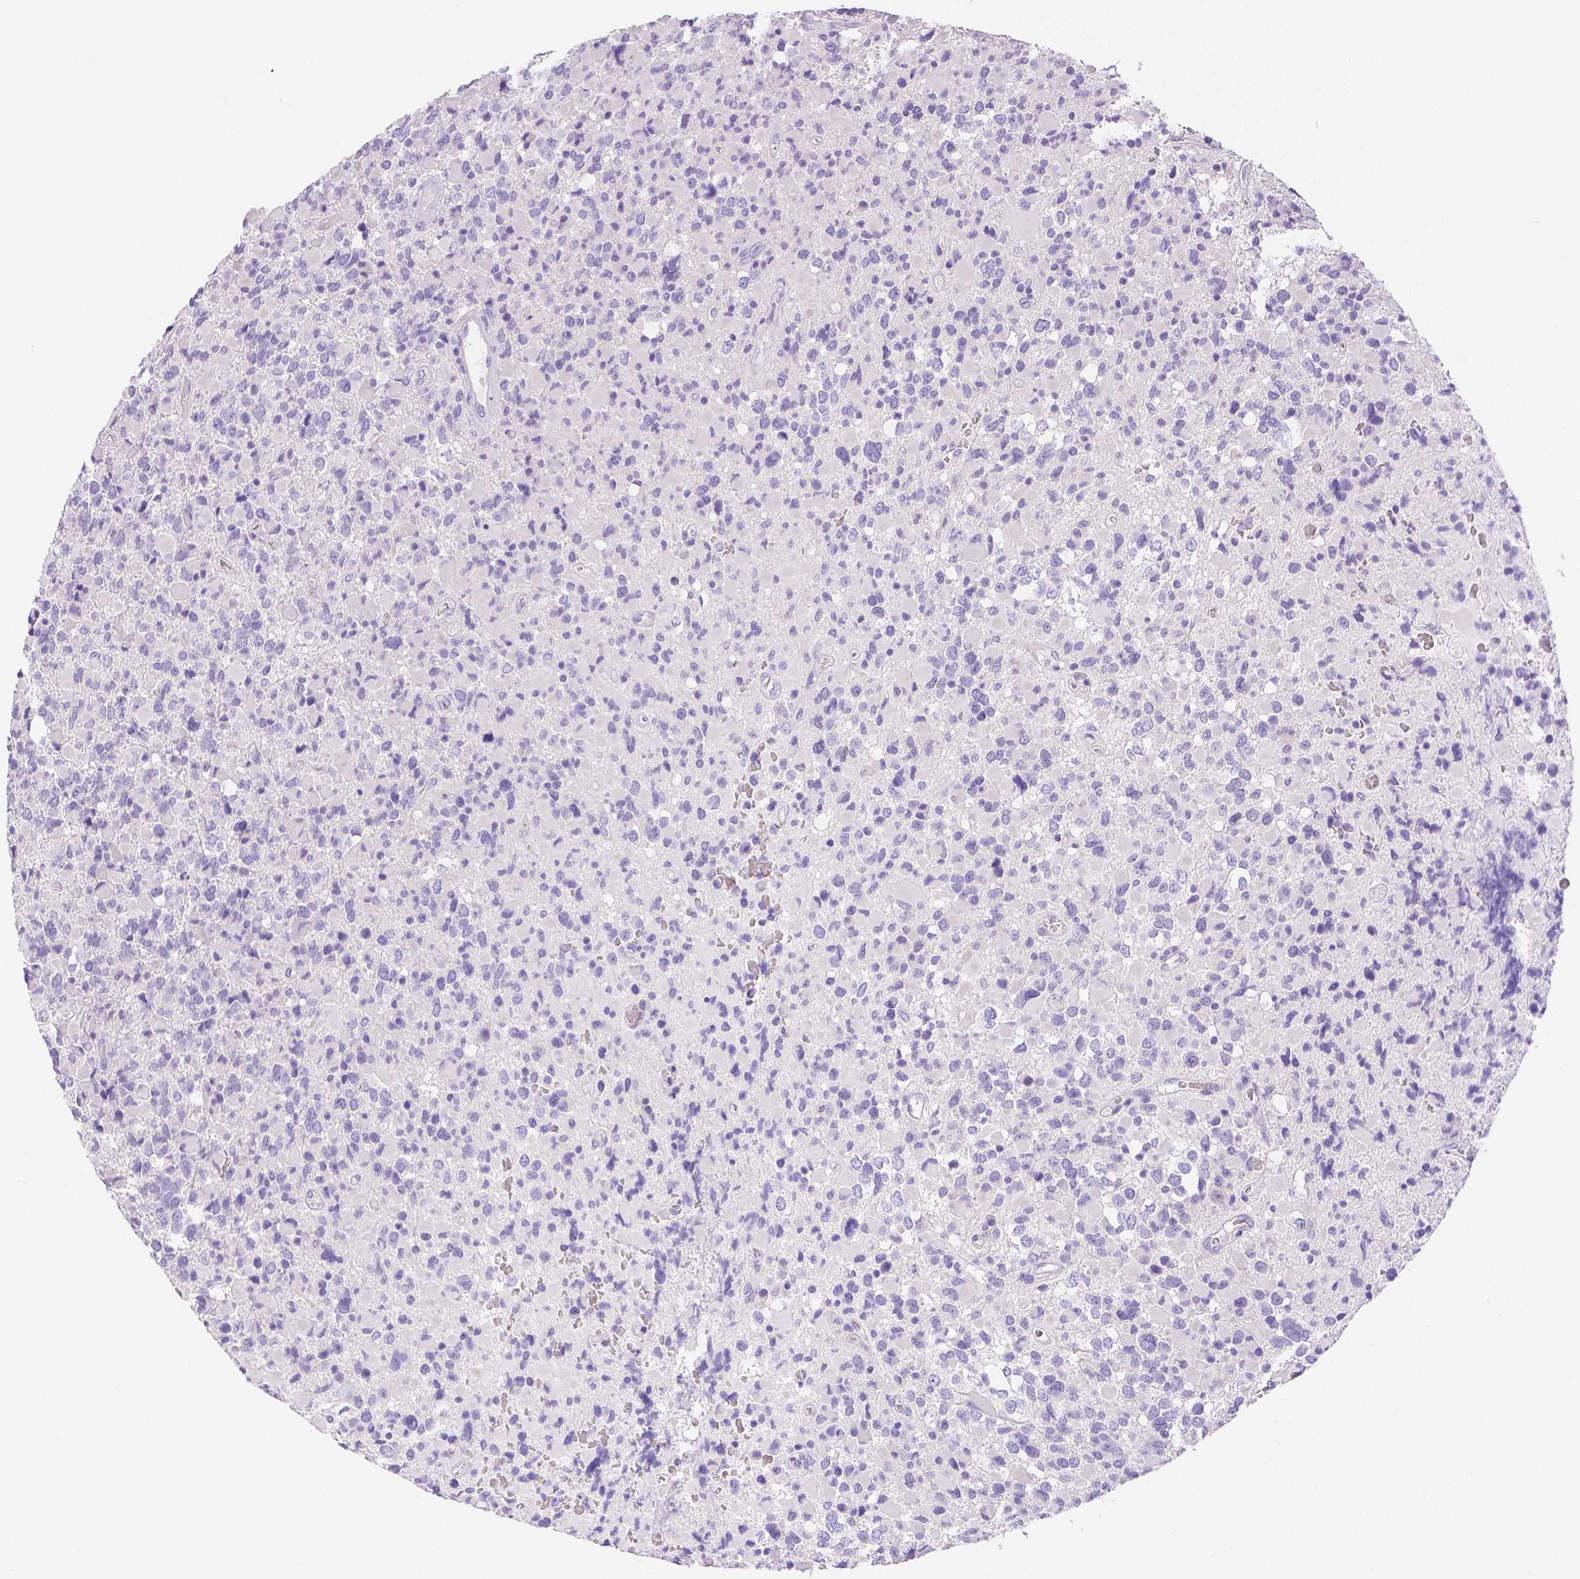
{"staining": {"intensity": "negative", "quantity": "none", "location": "none"}, "tissue": "glioma", "cell_type": "Tumor cells", "image_type": "cancer", "snomed": [{"axis": "morphology", "description": "Glioma, malignant, High grade"}, {"axis": "topography", "description": "Brain"}], "caption": "IHC photomicrograph of human malignant high-grade glioma stained for a protein (brown), which reveals no positivity in tumor cells.", "gene": "SLC27A5", "patient": {"sex": "female", "age": 40}}